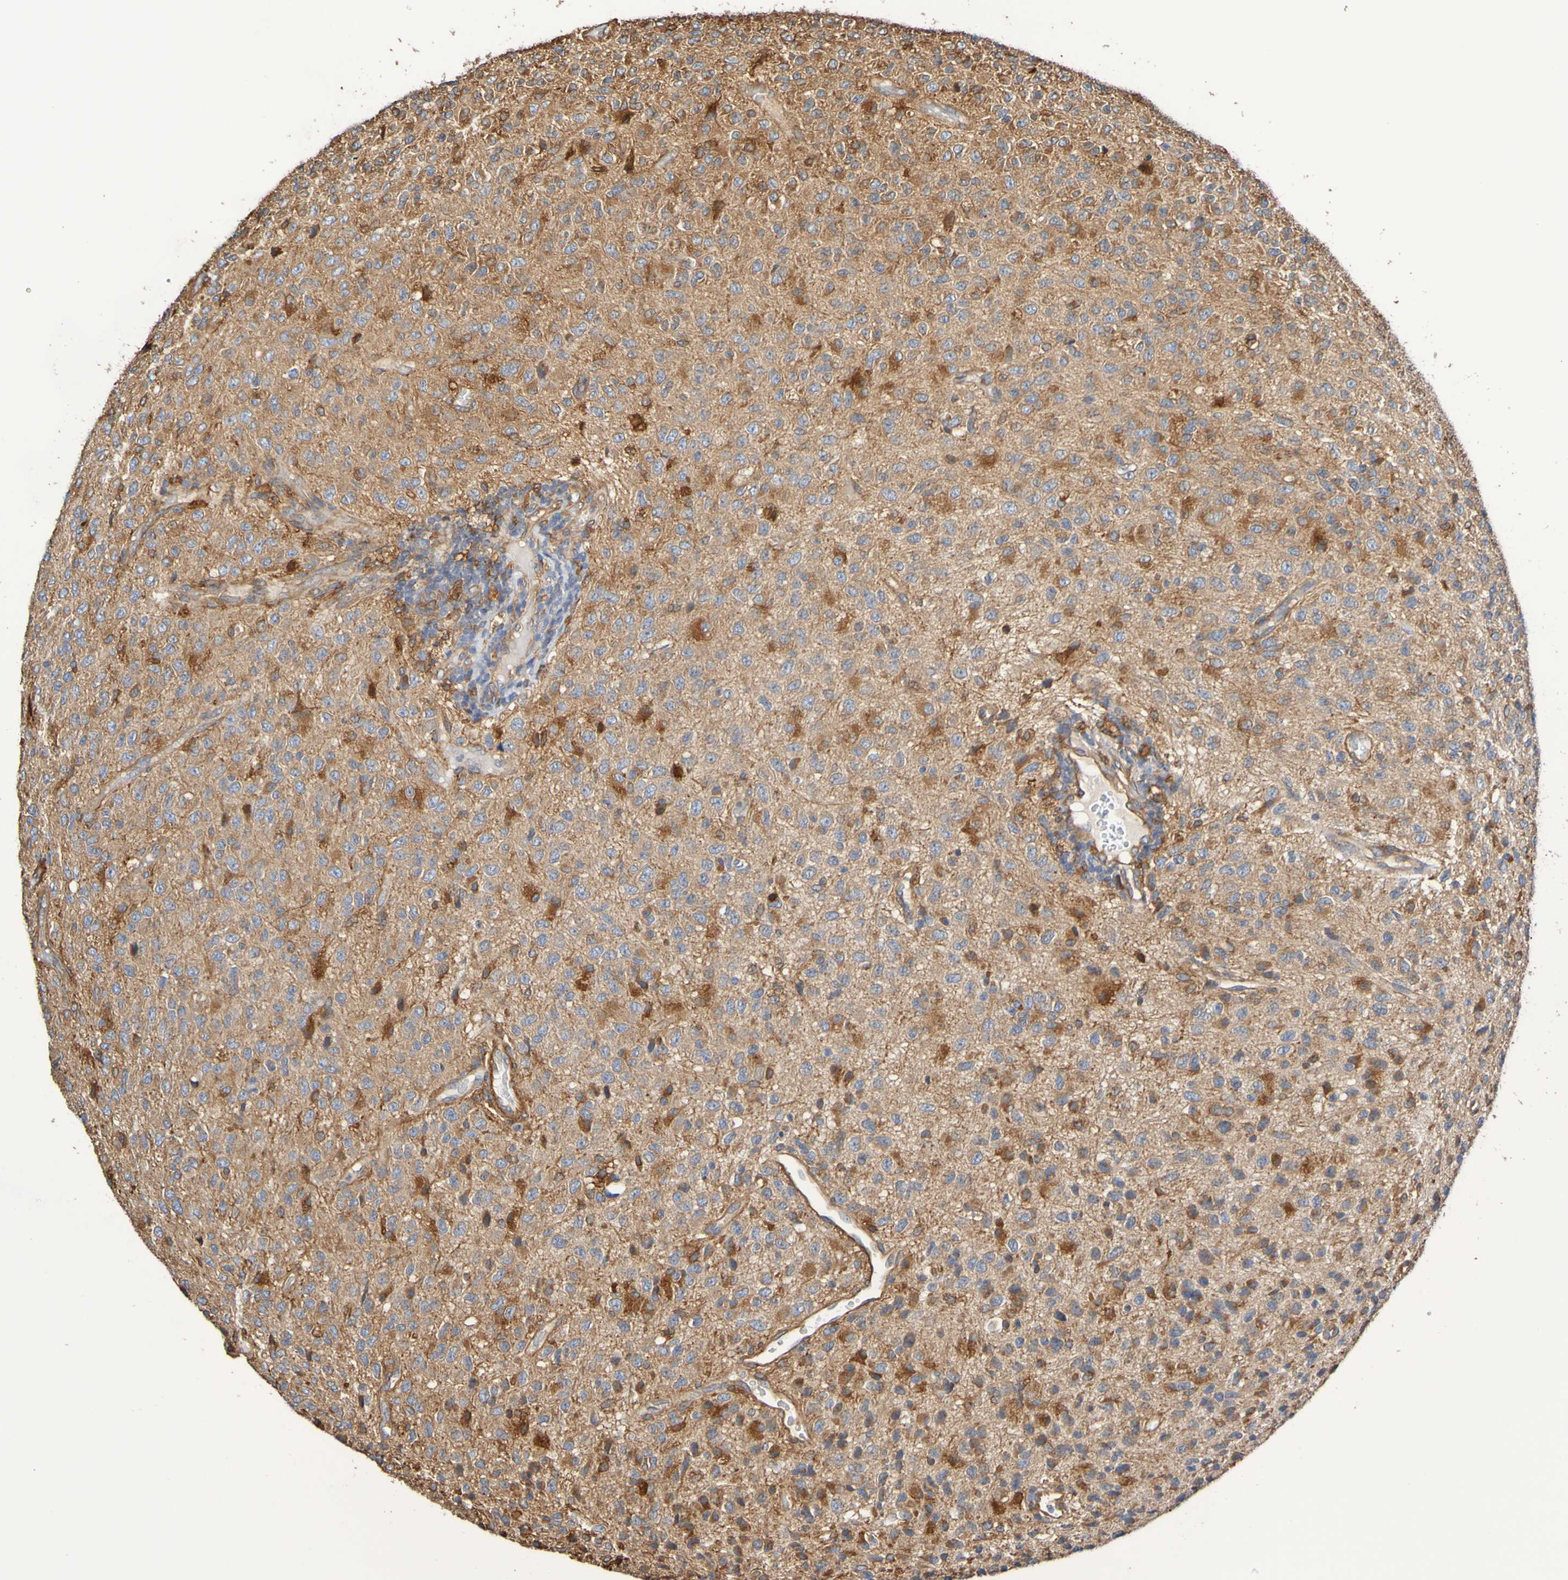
{"staining": {"intensity": "strong", "quantity": ">75%", "location": "cytoplasmic/membranous"}, "tissue": "glioma", "cell_type": "Tumor cells", "image_type": "cancer", "snomed": [{"axis": "morphology", "description": "Glioma, malignant, High grade"}, {"axis": "topography", "description": "pancreas cauda"}], "caption": "Human glioma stained with a protein marker exhibits strong staining in tumor cells.", "gene": "RAB11A", "patient": {"sex": "male", "age": 60}}